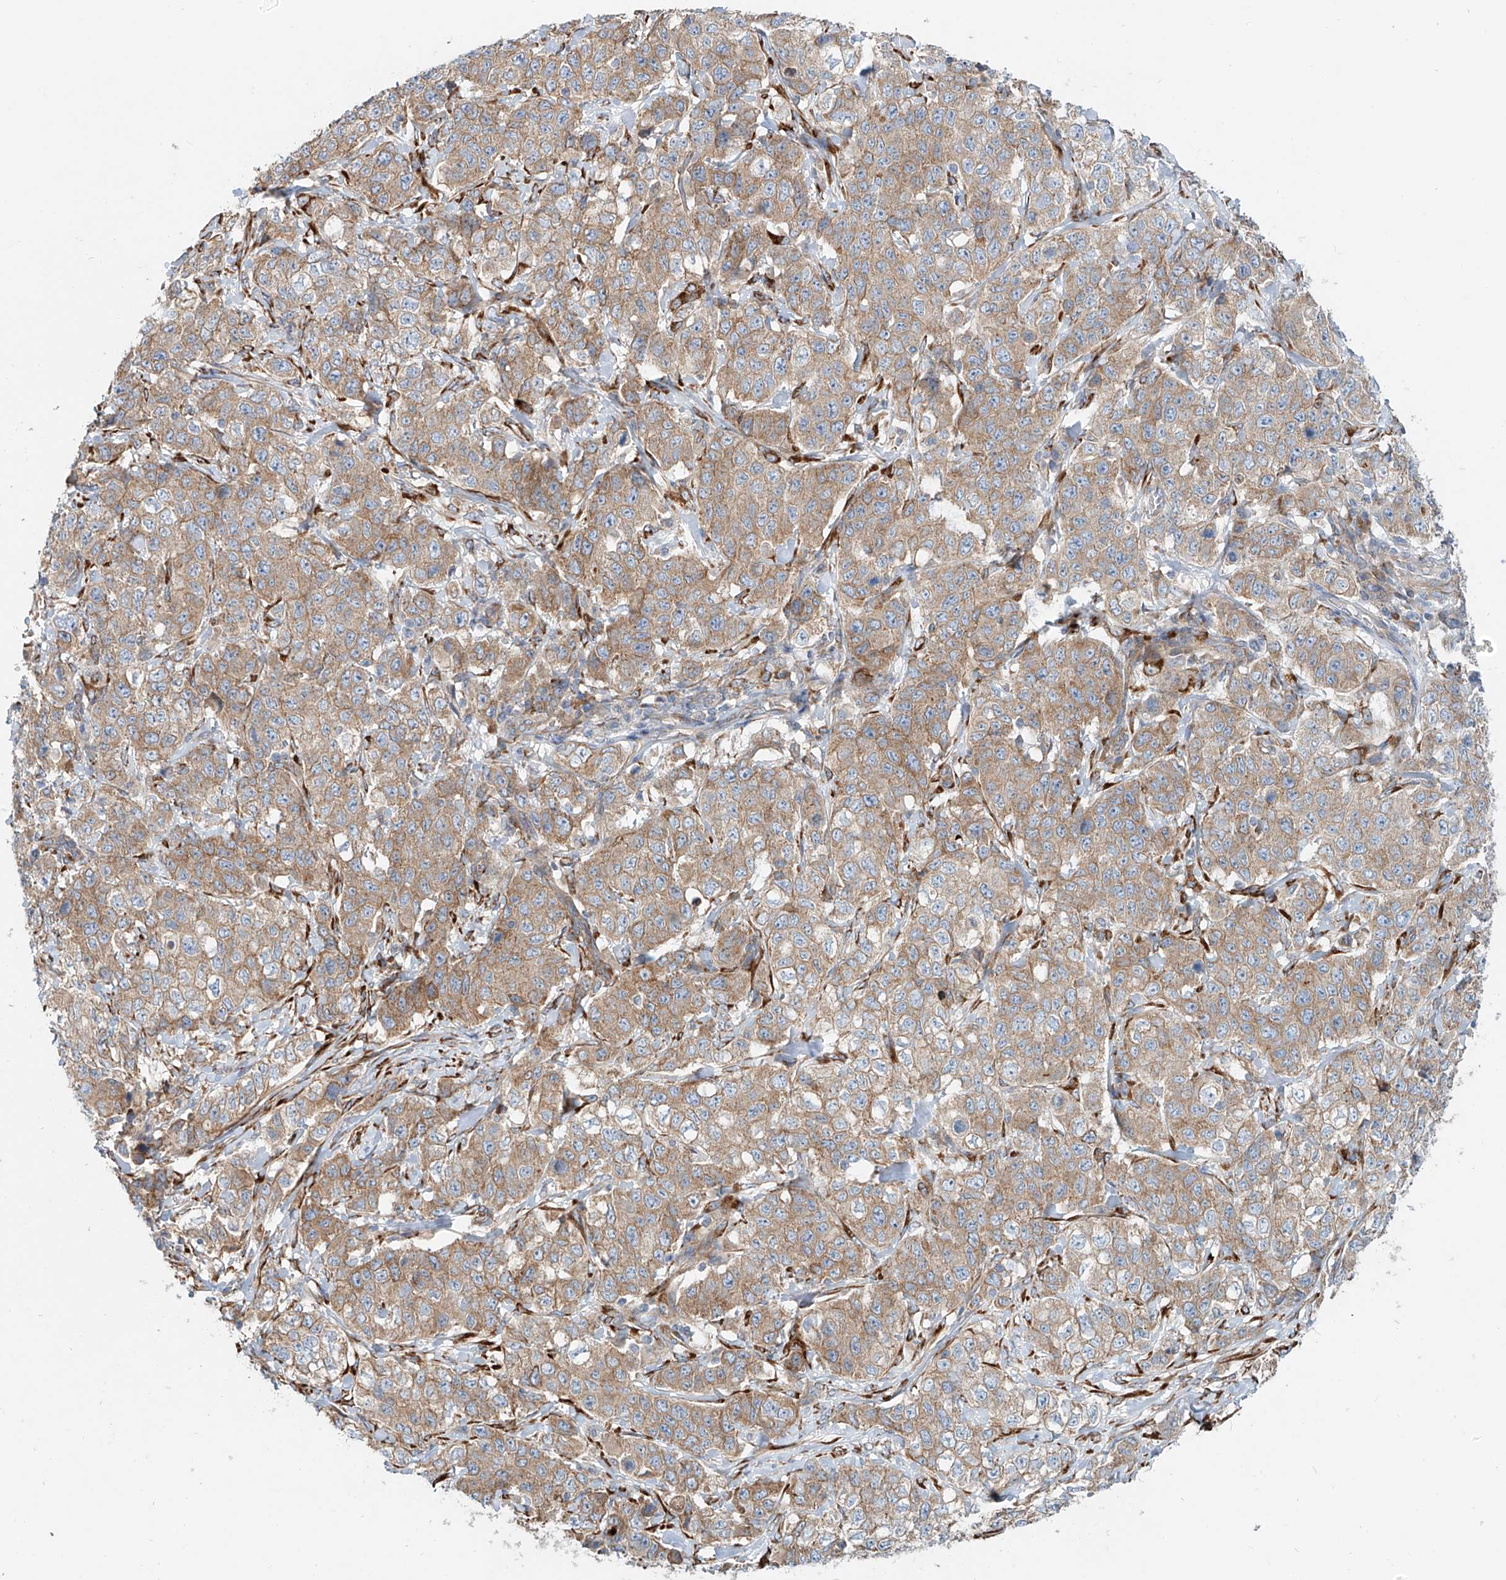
{"staining": {"intensity": "moderate", "quantity": ">75%", "location": "cytoplasmic/membranous"}, "tissue": "stomach cancer", "cell_type": "Tumor cells", "image_type": "cancer", "snomed": [{"axis": "morphology", "description": "Adenocarcinoma, NOS"}, {"axis": "topography", "description": "Stomach"}], "caption": "Immunohistochemical staining of stomach cancer shows medium levels of moderate cytoplasmic/membranous protein positivity in approximately >75% of tumor cells.", "gene": "SNAP29", "patient": {"sex": "male", "age": 48}}